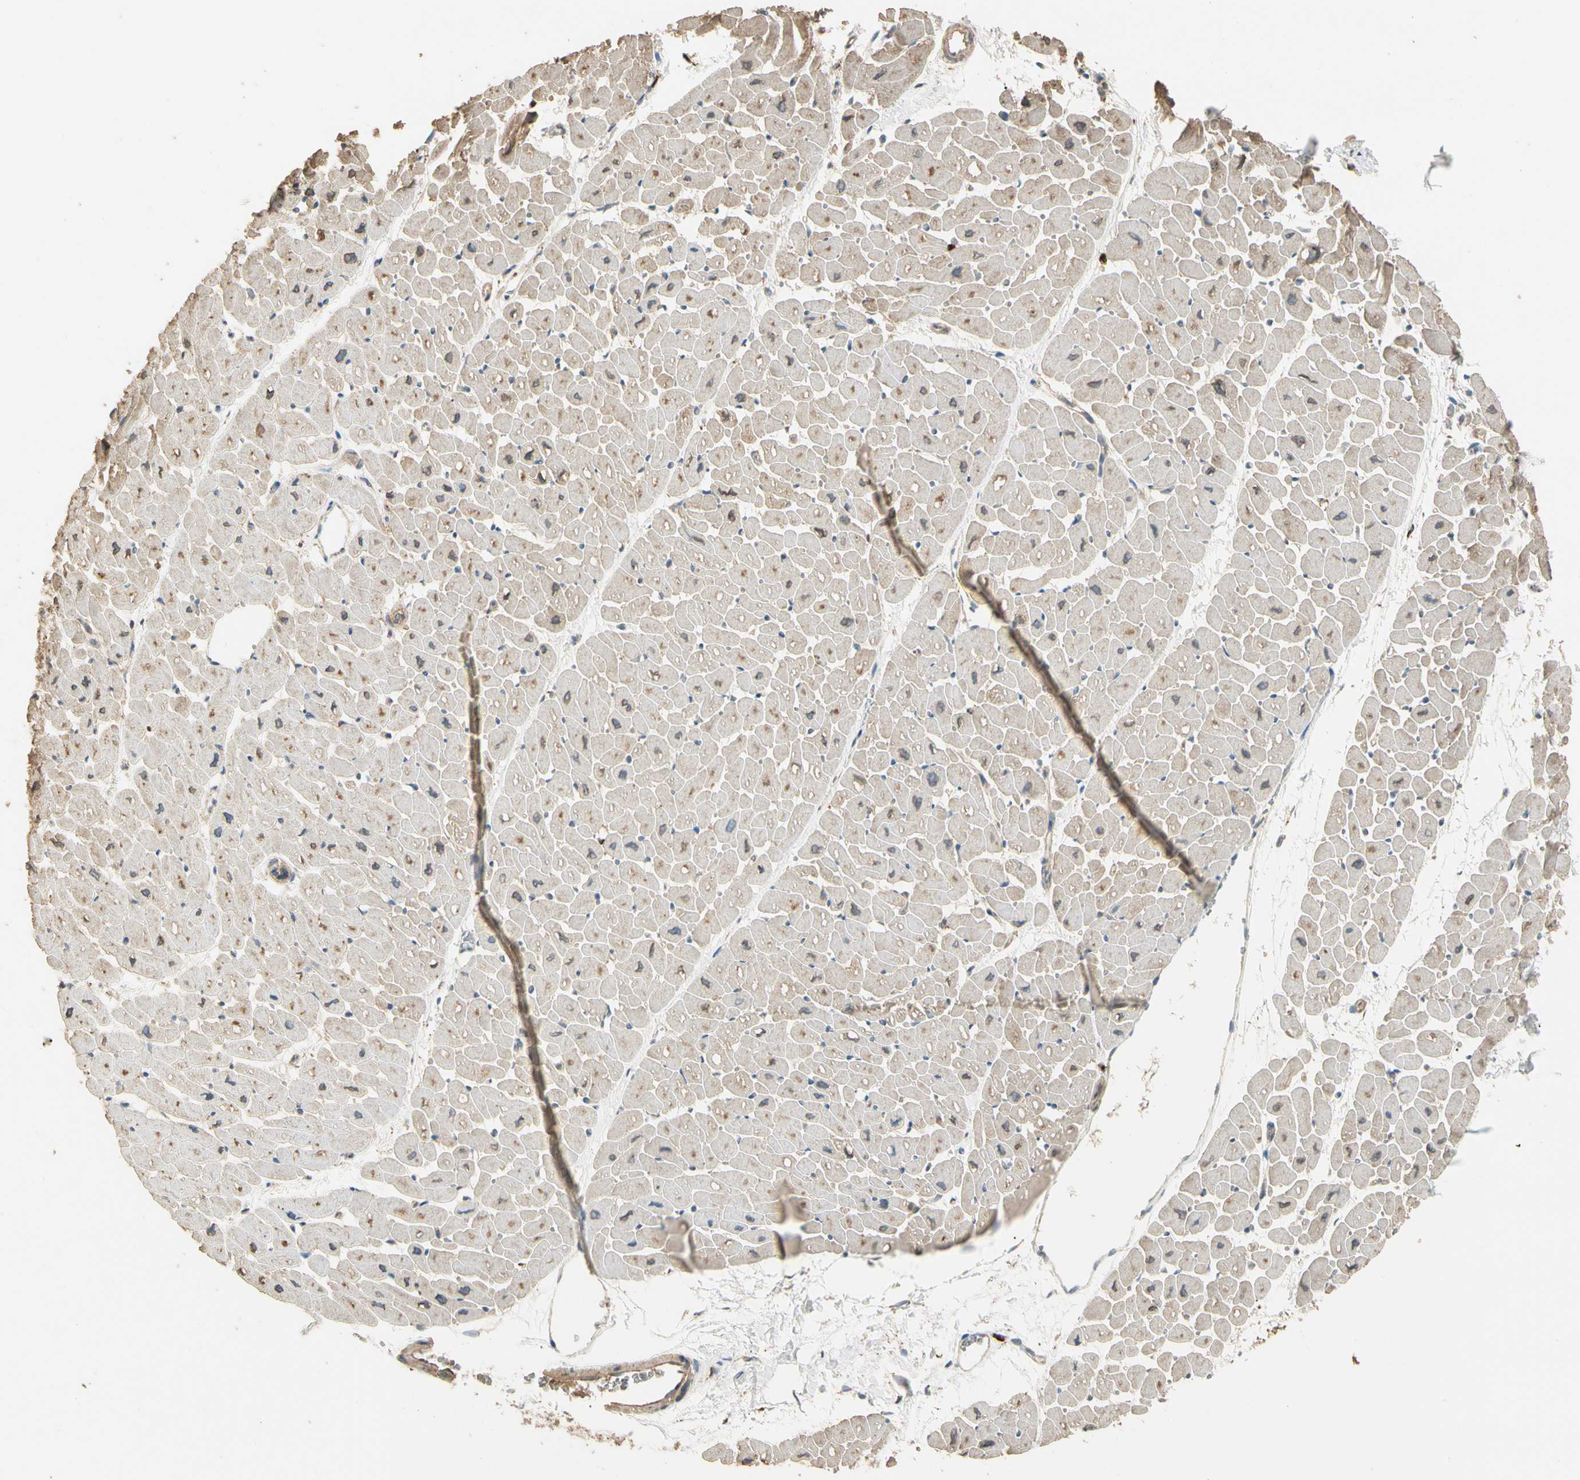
{"staining": {"intensity": "moderate", "quantity": ">75%", "location": "cytoplasmic/membranous"}, "tissue": "heart muscle", "cell_type": "Cardiomyocytes", "image_type": "normal", "snomed": [{"axis": "morphology", "description": "Normal tissue, NOS"}, {"axis": "topography", "description": "Heart"}], "caption": "IHC of benign human heart muscle demonstrates medium levels of moderate cytoplasmic/membranous positivity in approximately >75% of cardiomyocytes. (brown staining indicates protein expression, while blue staining denotes nuclei).", "gene": "CDH6", "patient": {"sex": "male", "age": 45}}